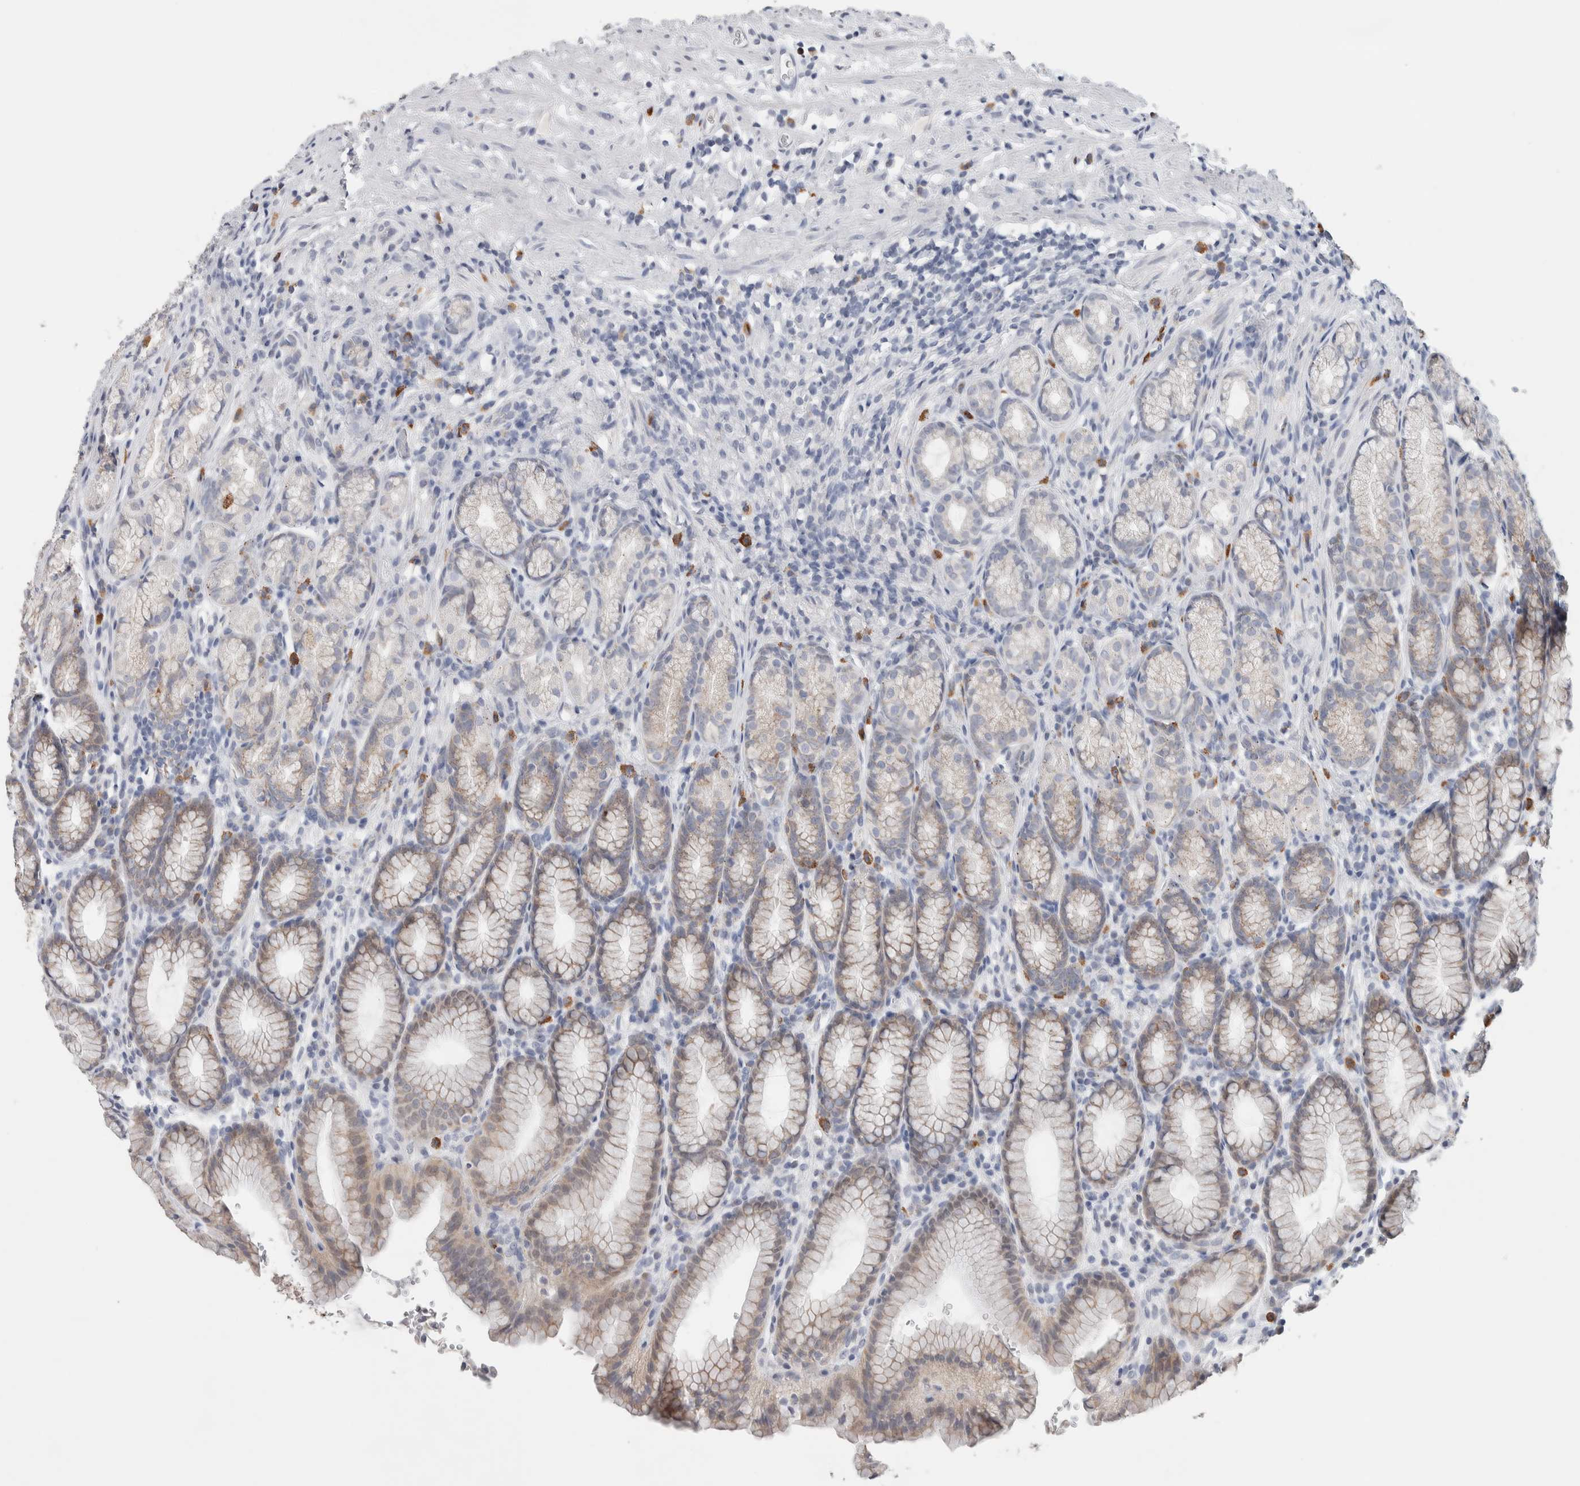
{"staining": {"intensity": "moderate", "quantity": "25%-75%", "location": "cytoplasmic/membranous"}, "tissue": "stomach", "cell_type": "Glandular cells", "image_type": "normal", "snomed": [{"axis": "morphology", "description": "Normal tissue, NOS"}, {"axis": "topography", "description": "Stomach"}], "caption": "Immunohistochemistry photomicrograph of normal stomach: human stomach stained using IHC demonstrates medium levels of moderate protein expression localized specifically in the cytoplasmic/membranous of glandular cells, appearing as a cytoplasmic/membranous brown color.", "gene": "SCN2A", "patient": {"sex": "male", "age": 42}}